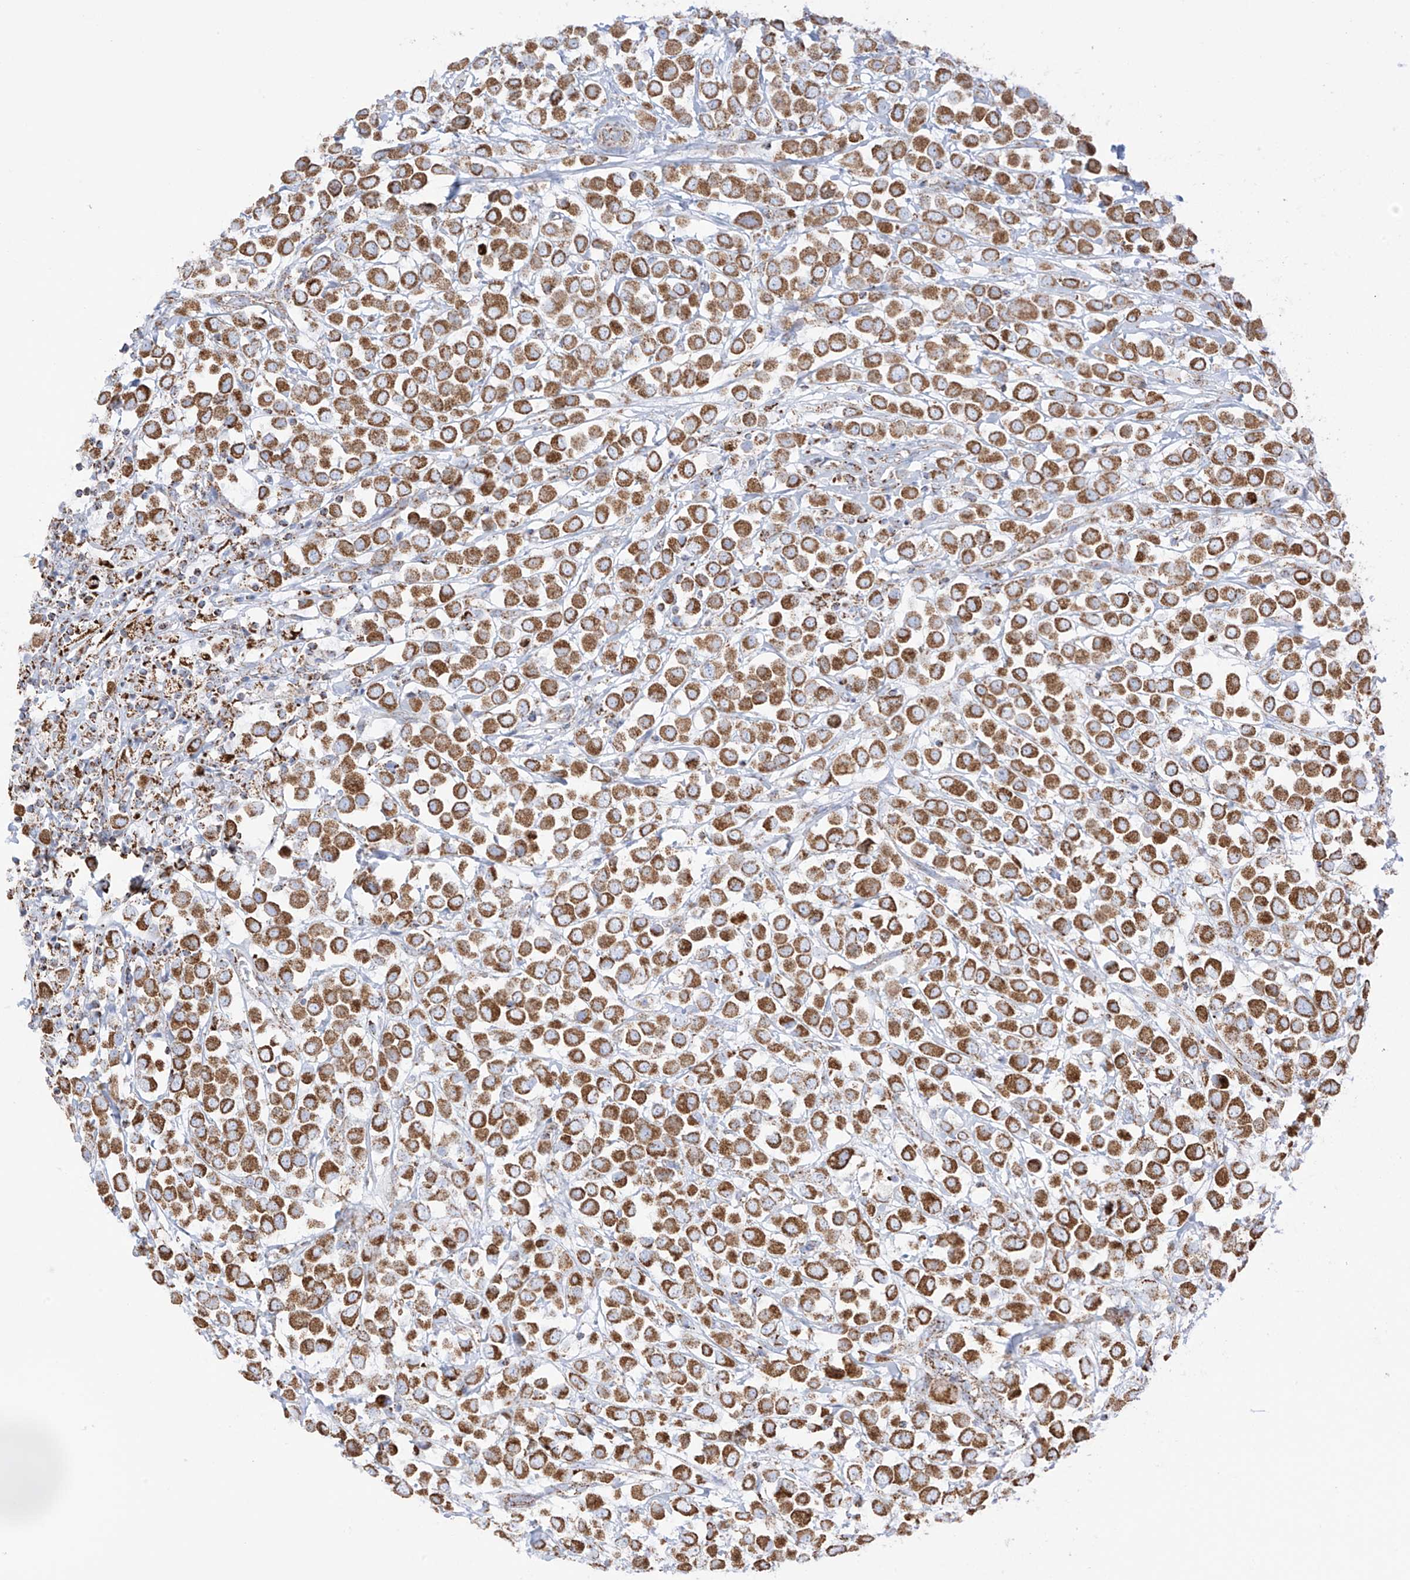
{"staining": {"intensity": "moderate", "quantity": ">75%", "location": "cytoplasmic/membranous"}, "tissue": "breast cancer", "cell_type": "Tumor cells", "image_type": "cancer", "snomed": [{"axis": "morphology", "description": "Duct carcinoma"}, {"axis": "topography", "description": "Breast"}], "caption": "This photomicrograph exhibits immunohistochemistry staining of human breast cancer (infiltrating ductal carcinoma), with medium moderate cytoplasmic/membranous positivity in approximately >75% of tumor cells.", "gene": "XKR3", "patient": {"sex": "female", "age": 61}}